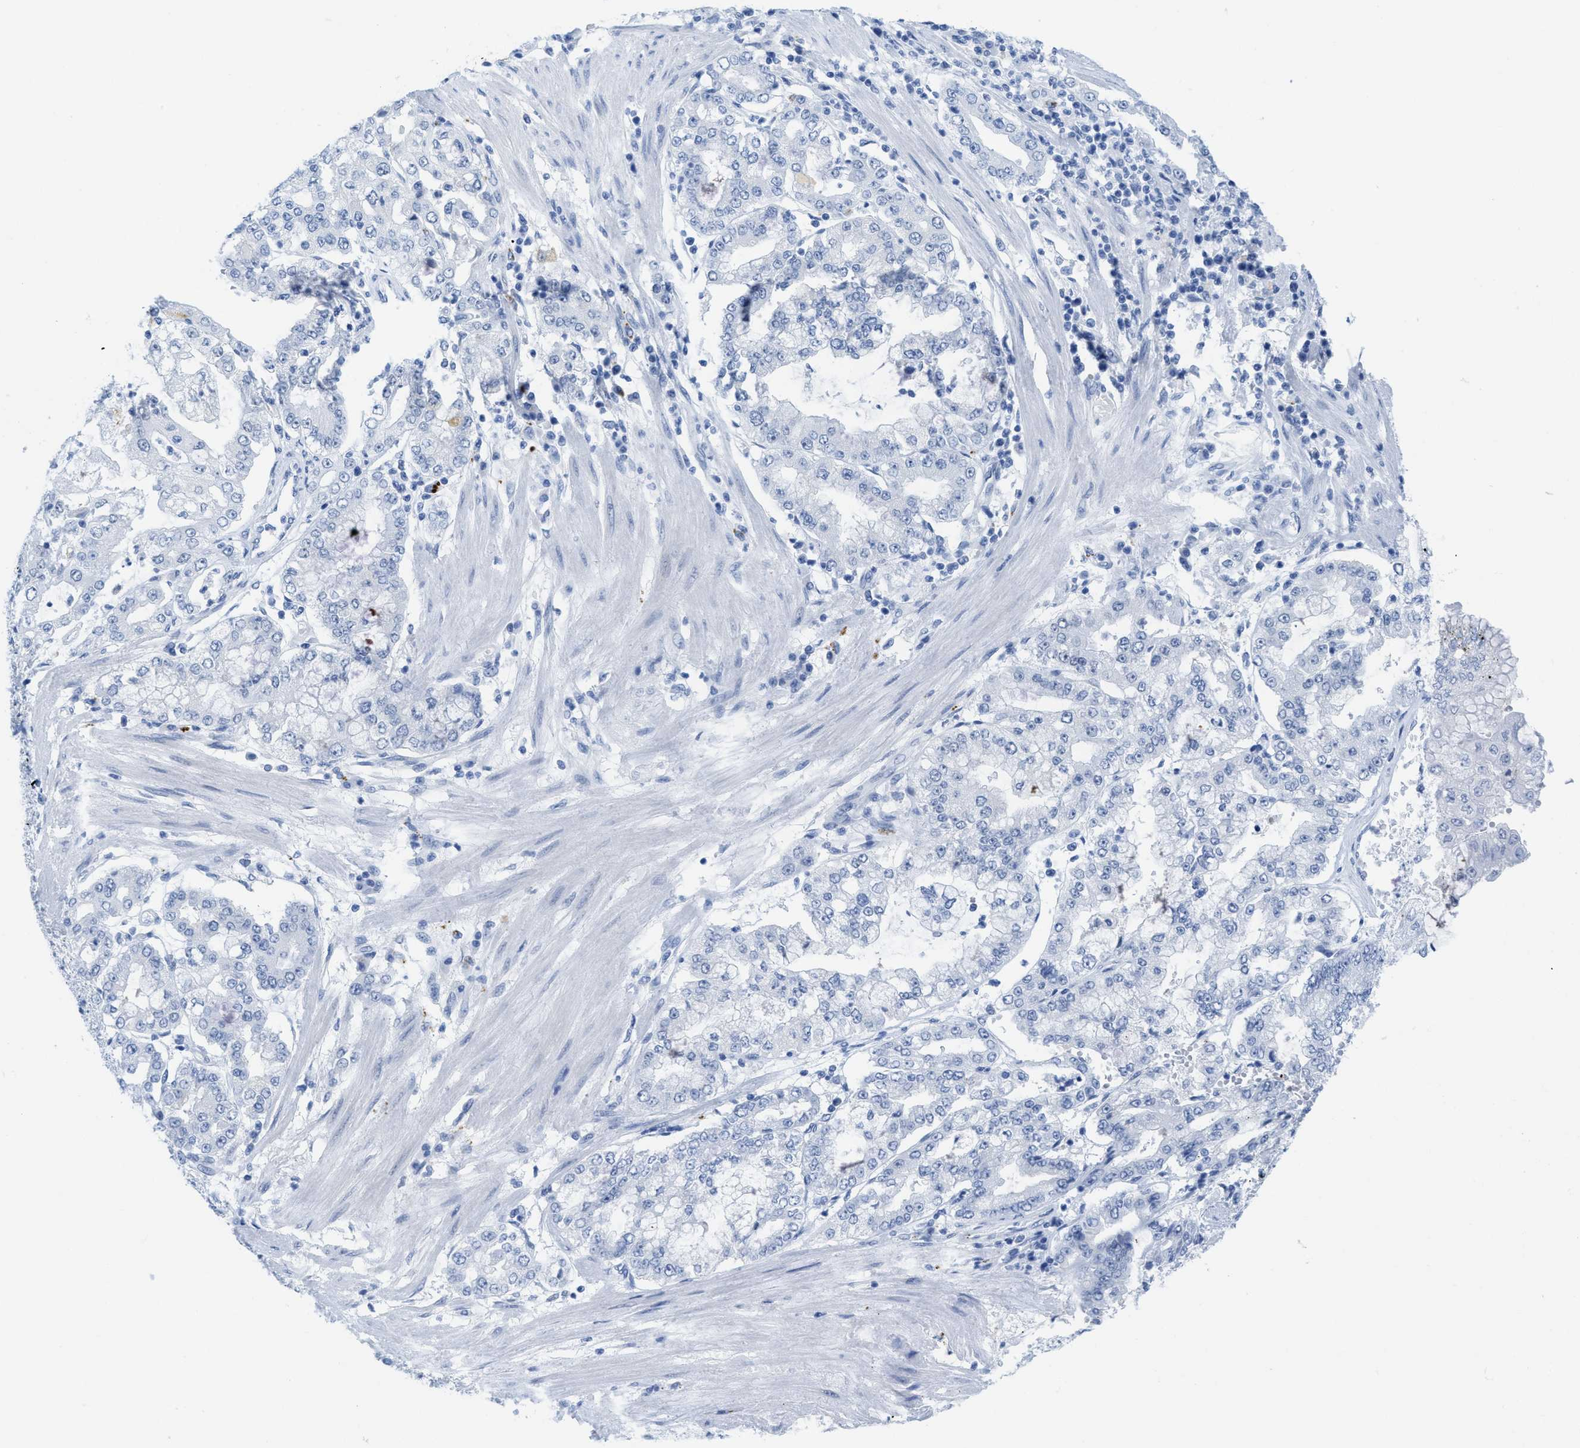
{"staining": {"intensity": "negative", "quantity": "none", "location": "none"}, "tissue": "stomach cancer", "cell_type": "Tumor cells", "image_type": "cancer", "snomed": [{"axis": "morphology", "description": "Adenocarcinoma, NOS"}, {"axis": "topography", "description": "Stomach"}], "caption": "The image demonstrates no significant positivity in tumor cells of stomach adenocarcinoma.", "gene": "WDR4", "patient": {"sex": "male", "age": 76}}